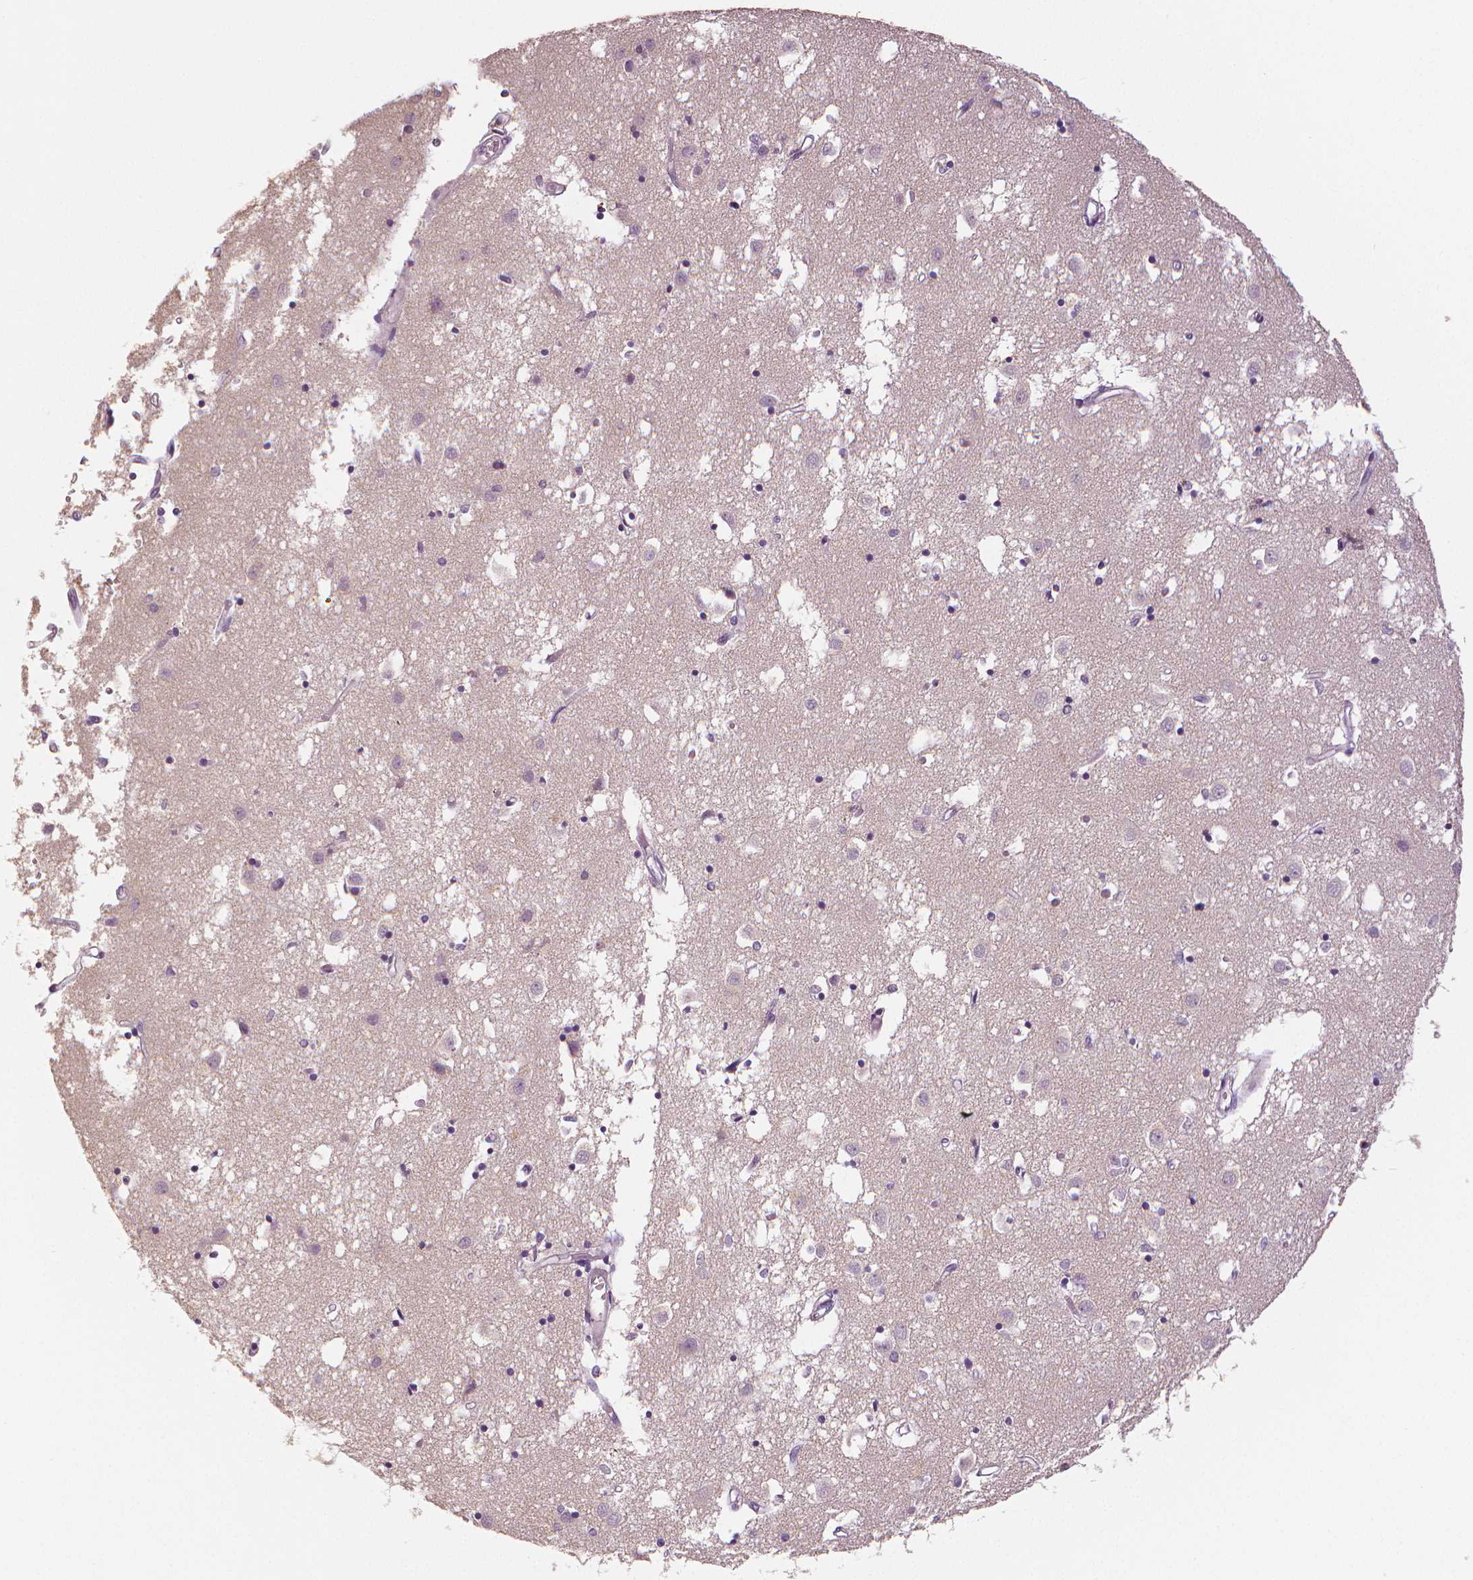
{"staining": {"intensity": "negative", "quantity": "none", "location": "none"}, "tissue": "caudate", "cell_type": "Glial cells", "image_type": "normal", "snomed": [{"axis": "morphology", "description": "Normal tissue, NOS"}, {"axis": "topography", "description": "Lateral ventricle wall"}], "caption": "The histopathology image shows no significant staining in glial cells of caudate.", "gene": "MKI67", "patient": {"sex": "male", "age": 70}}